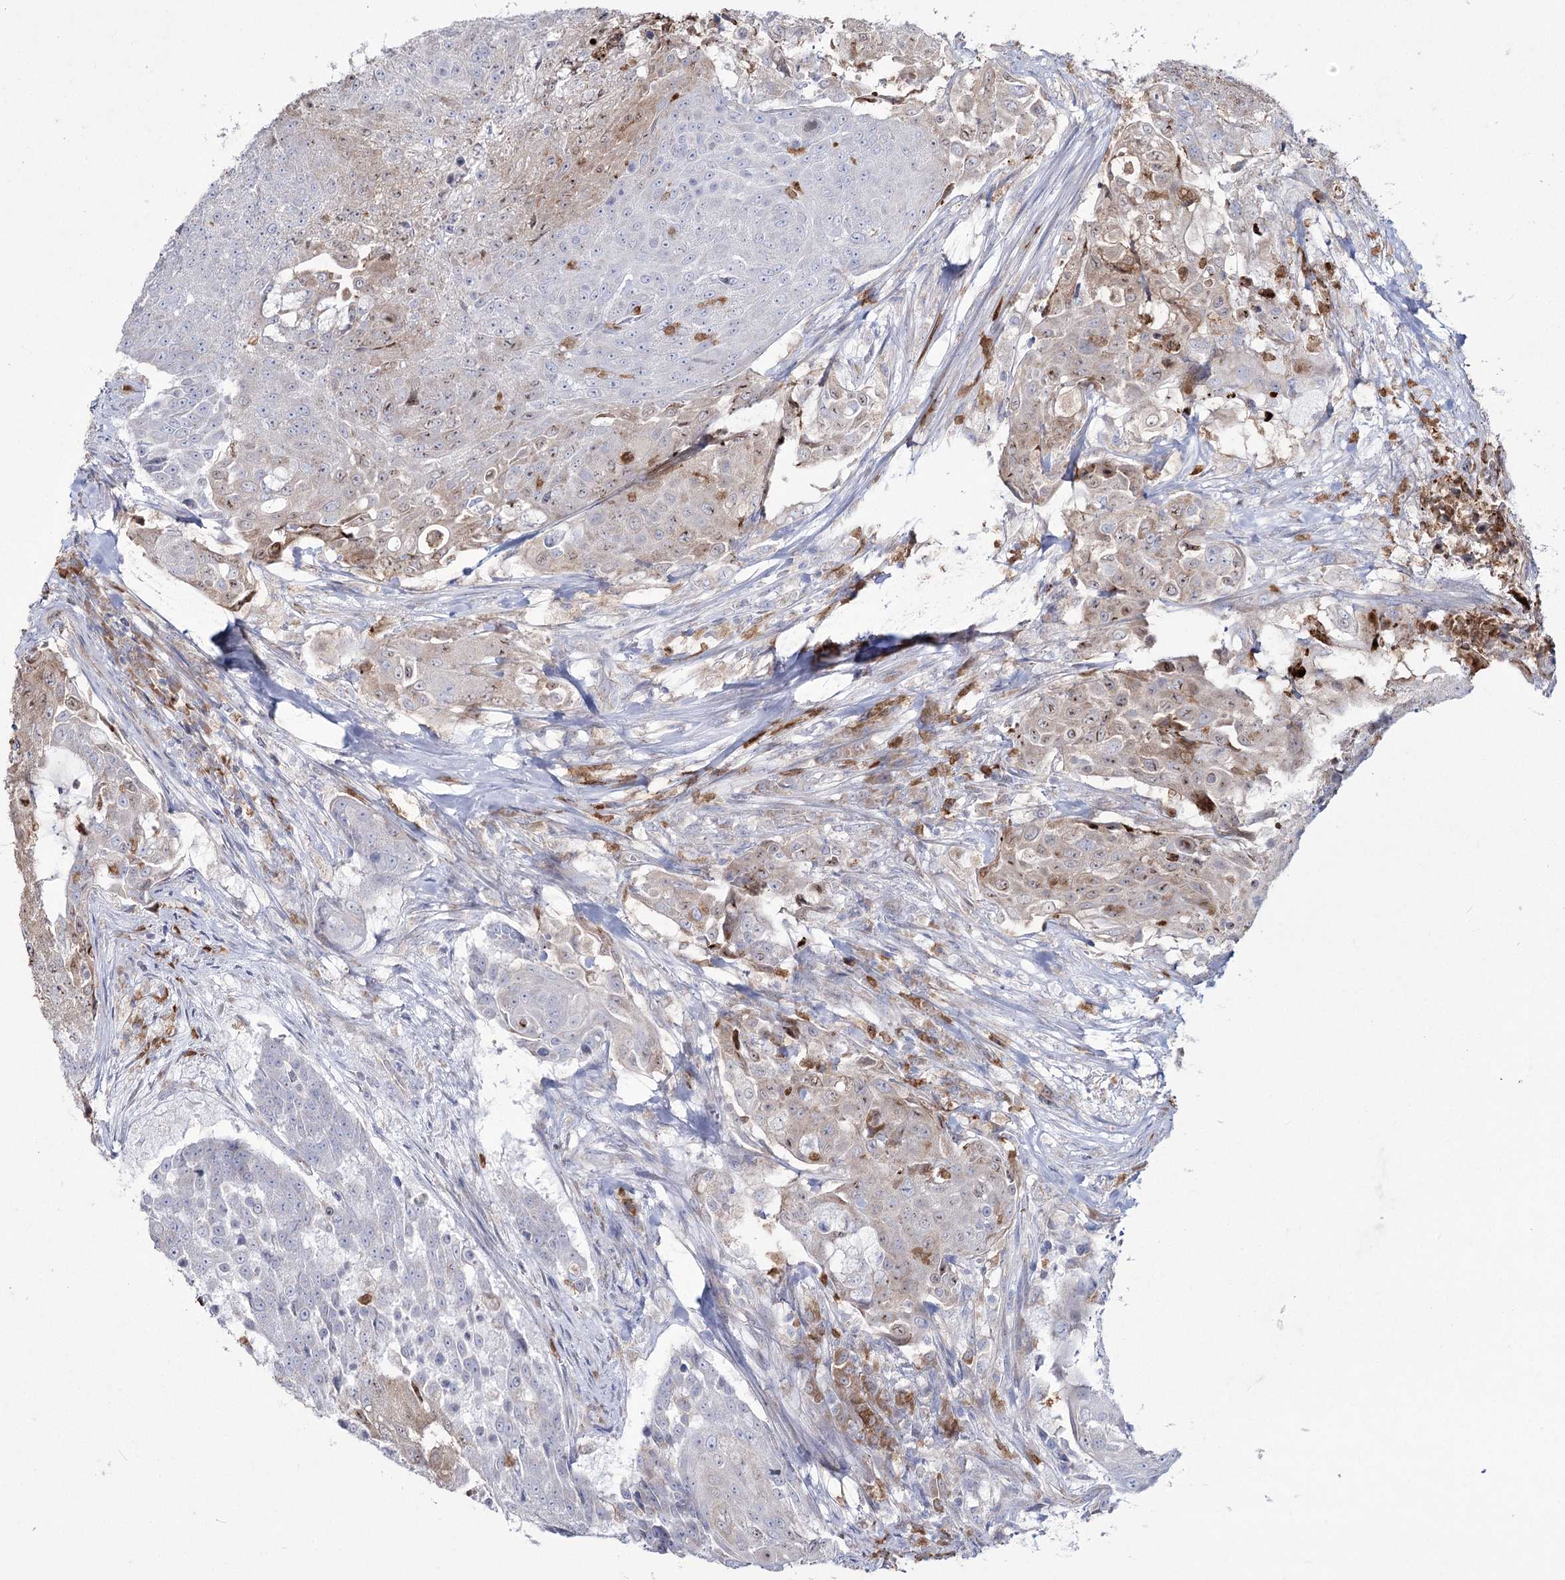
{"staining": {"intensity": "weak", "quantity": "<25%", "location": "cytoplasmic/membranous"}, "tissue": "urothelial cancer", "cell_type": "Tumor cells", "image_type": "cancer", "snomed": [{"axis": "morphology", "description": "Urothelial carcinoma, High grade"}, {"axis": "topography", "description": "Urinary bladder"}], "caption": "High magnification brightfield microscopy of high-grade urothelial carcinoma stained with DAB (3,3'-diaminobenzidine) (brown) and counterstained with hematoxylin (blue): tumor cells show no significant staining.", "gene": "NIPAL4", "patient": {"sex": "female", "age": 63}}